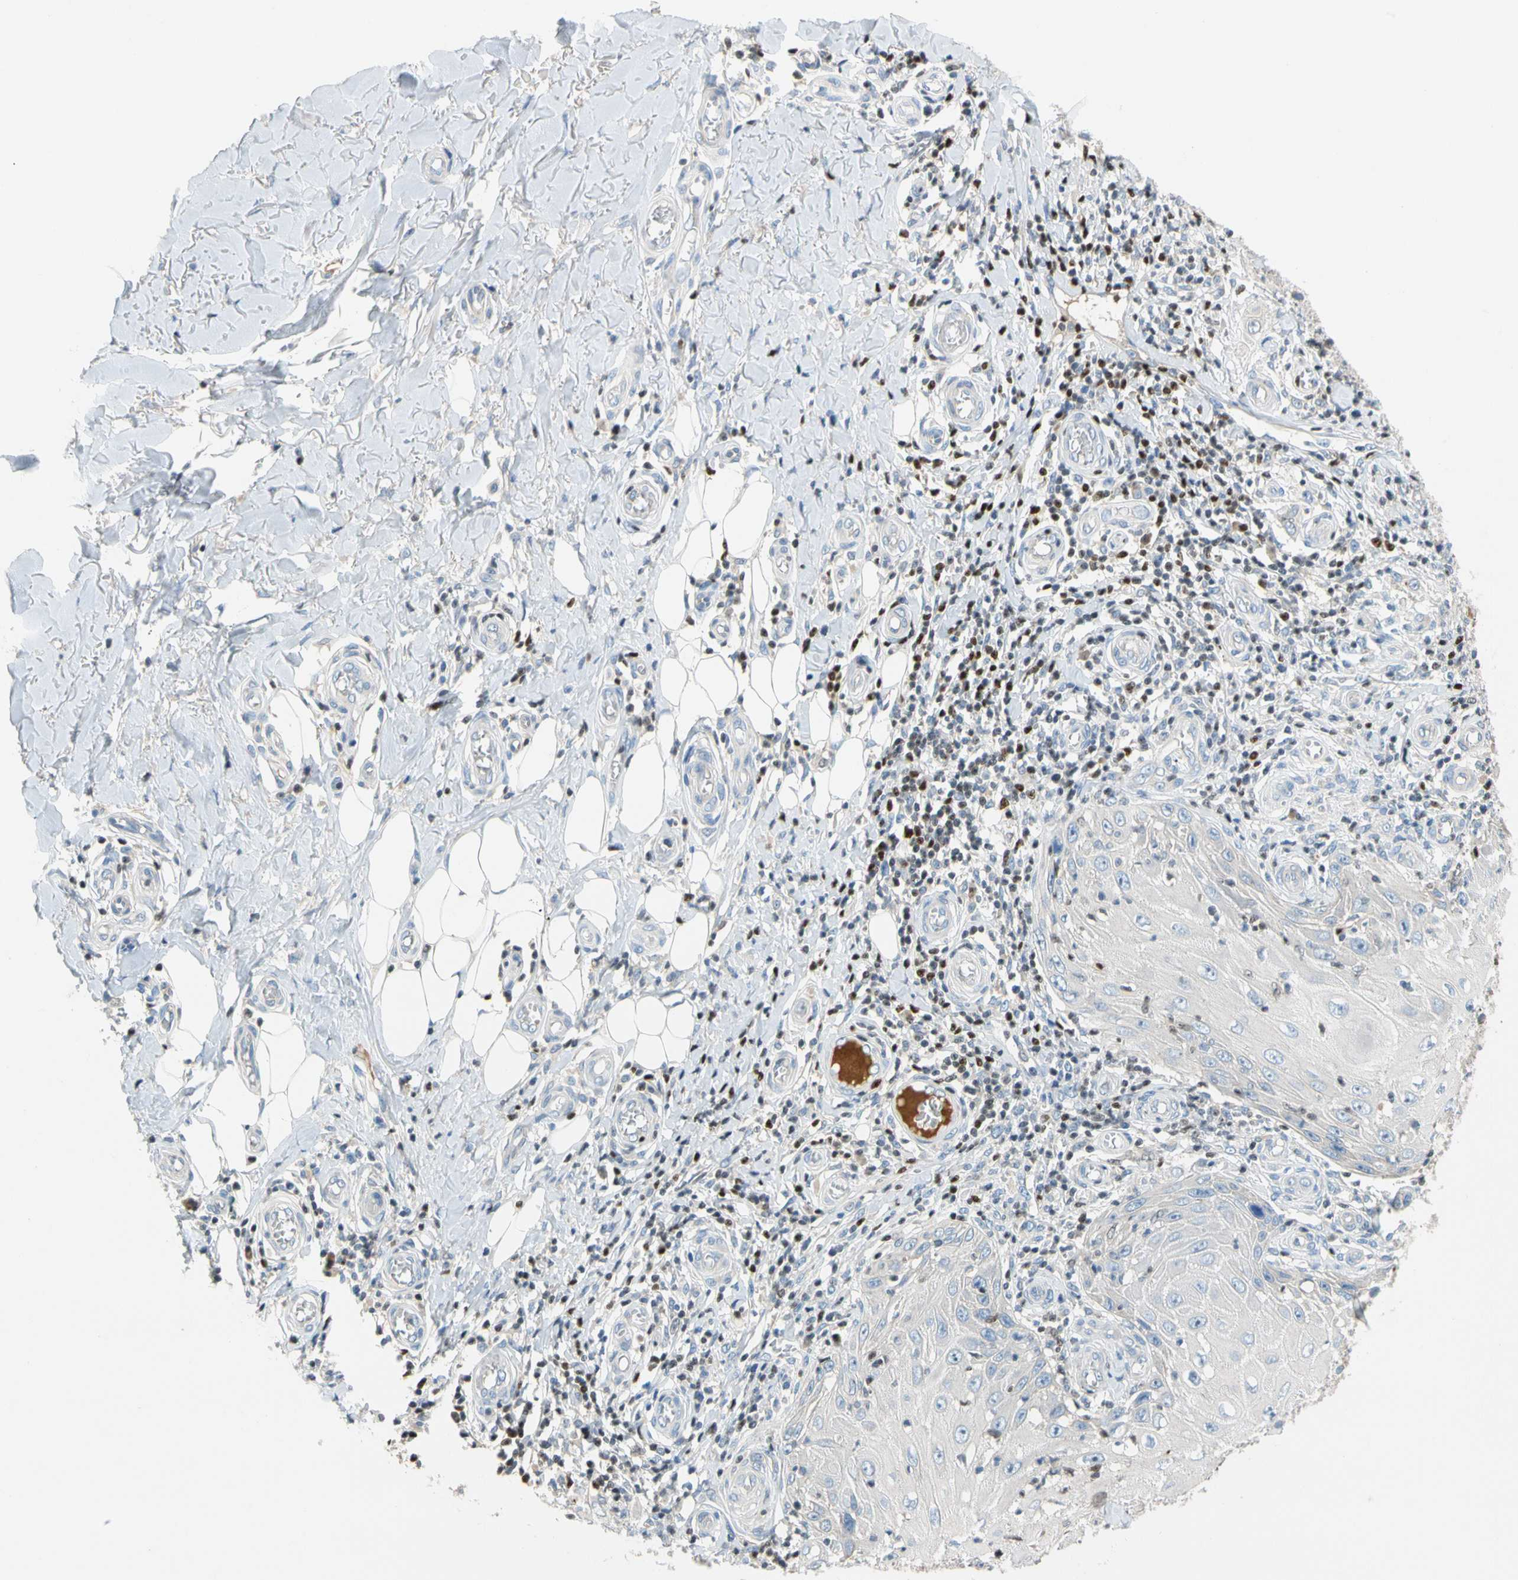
{"staining": {"intensity": "negative", "quantity": "none", "location": "none"}, "tissue": "skin cancer", "cell_type": "Tumor cells", "image_type": "cancer", "snomed": [{"axis": "morphology", "description": "Squamous cell carcinoma, NOS"}, {"axis": "topography", "description": "Skin"}], "caption": "This is an immunohistochemistry histopathology image of squamous cell carcinoma (skin). There is no positivity in tumor cells.", "gene": "SP140", "patient": {"sex": "female", "age": 73}}